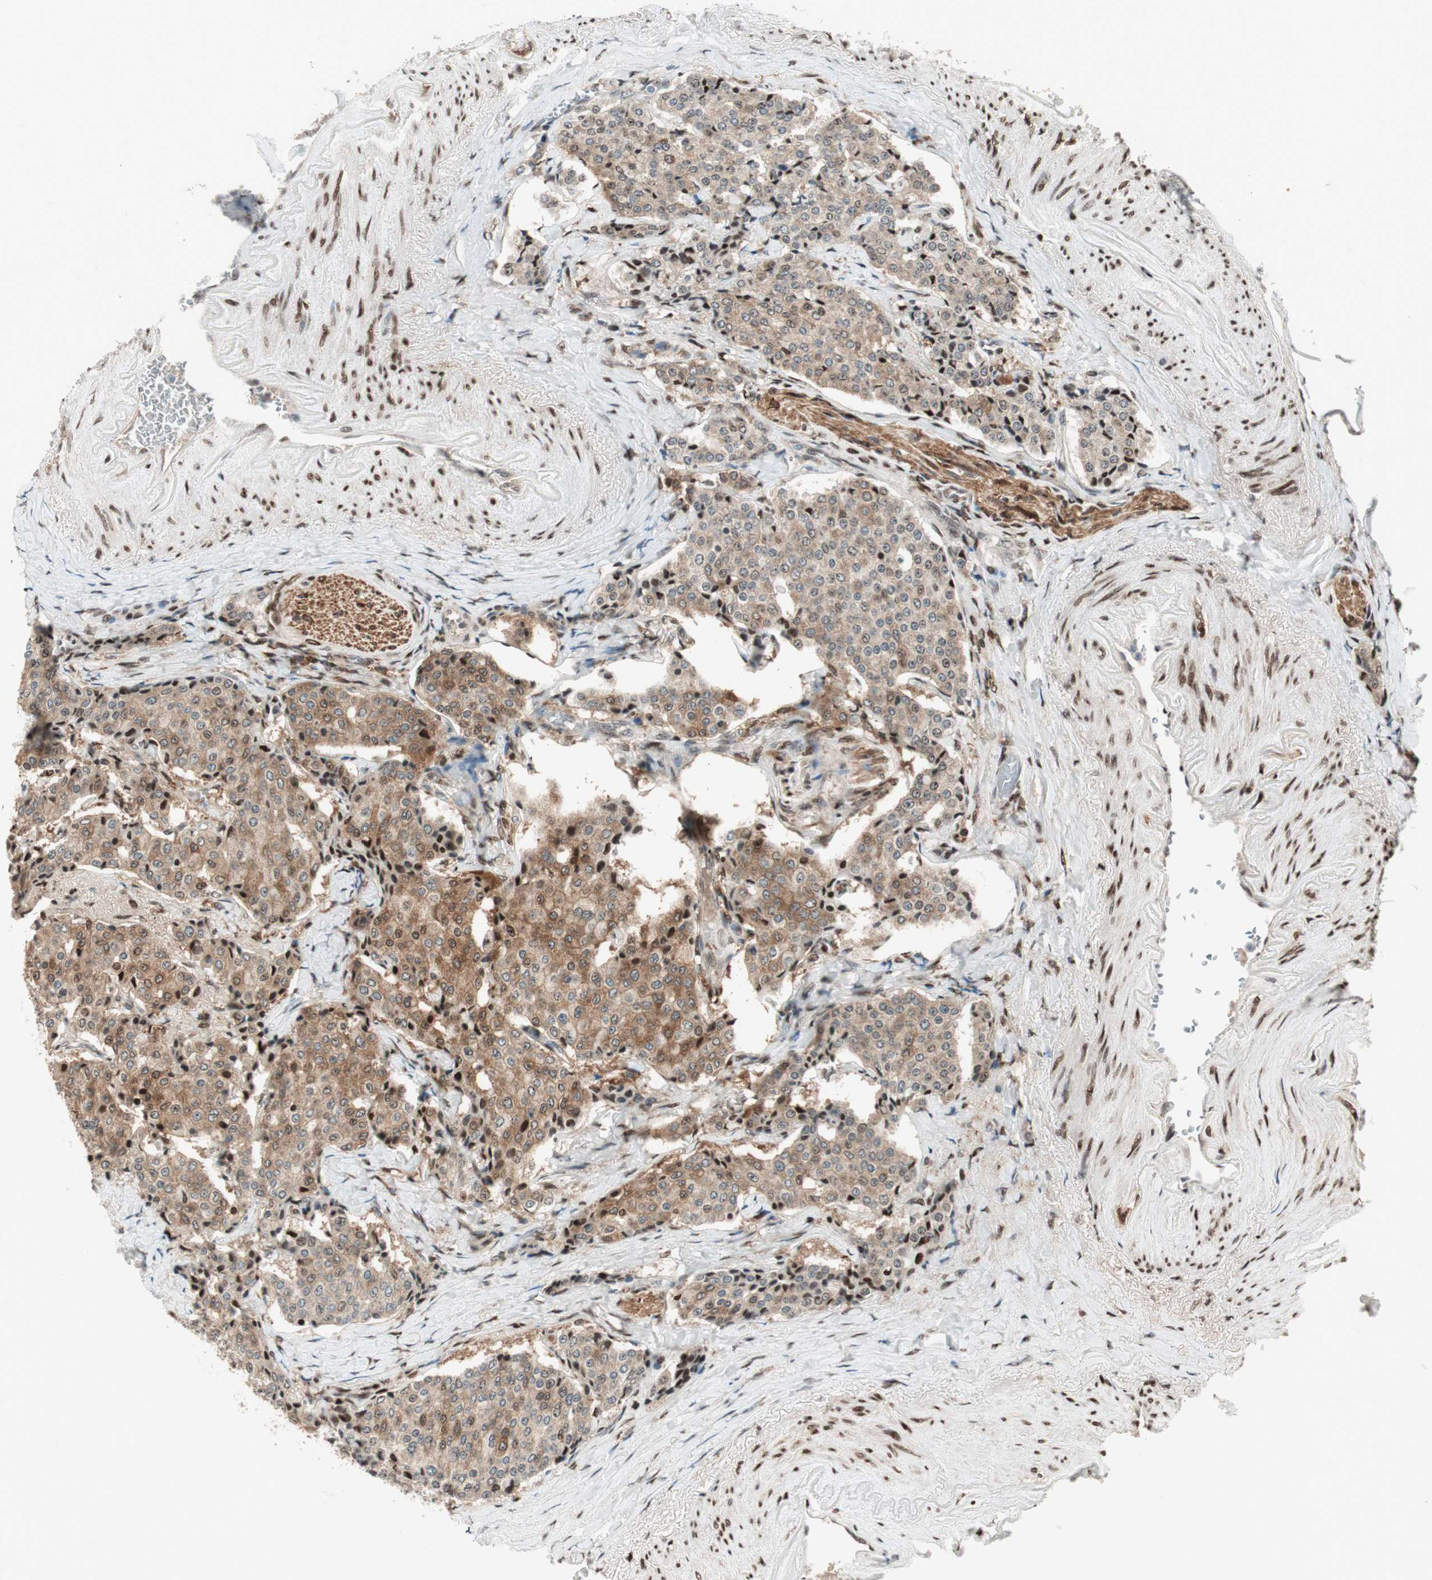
{"staining": {"intensity": "moderate", "quantity": ">75%", "location": "cytoplasmic/membranous,nuclear"}, "tissue": "carcinoid", "cell_type": "Tumor cells", "image_type": "cancer", "snomed": [{"axis": "morphology", "description": "Carcinoid, malignant, NOS"}, {"axis": "topography", "description": "Colon"}], "caption": "Protein positivity by immunohistochemistry (IHC) reveals moderate cytoplasmic/membranous and nuclear positivity in about >75% of tumor cells in carcinoid.", "gene": "BIN1", "patient": {"sex": "female", "age": 61}}